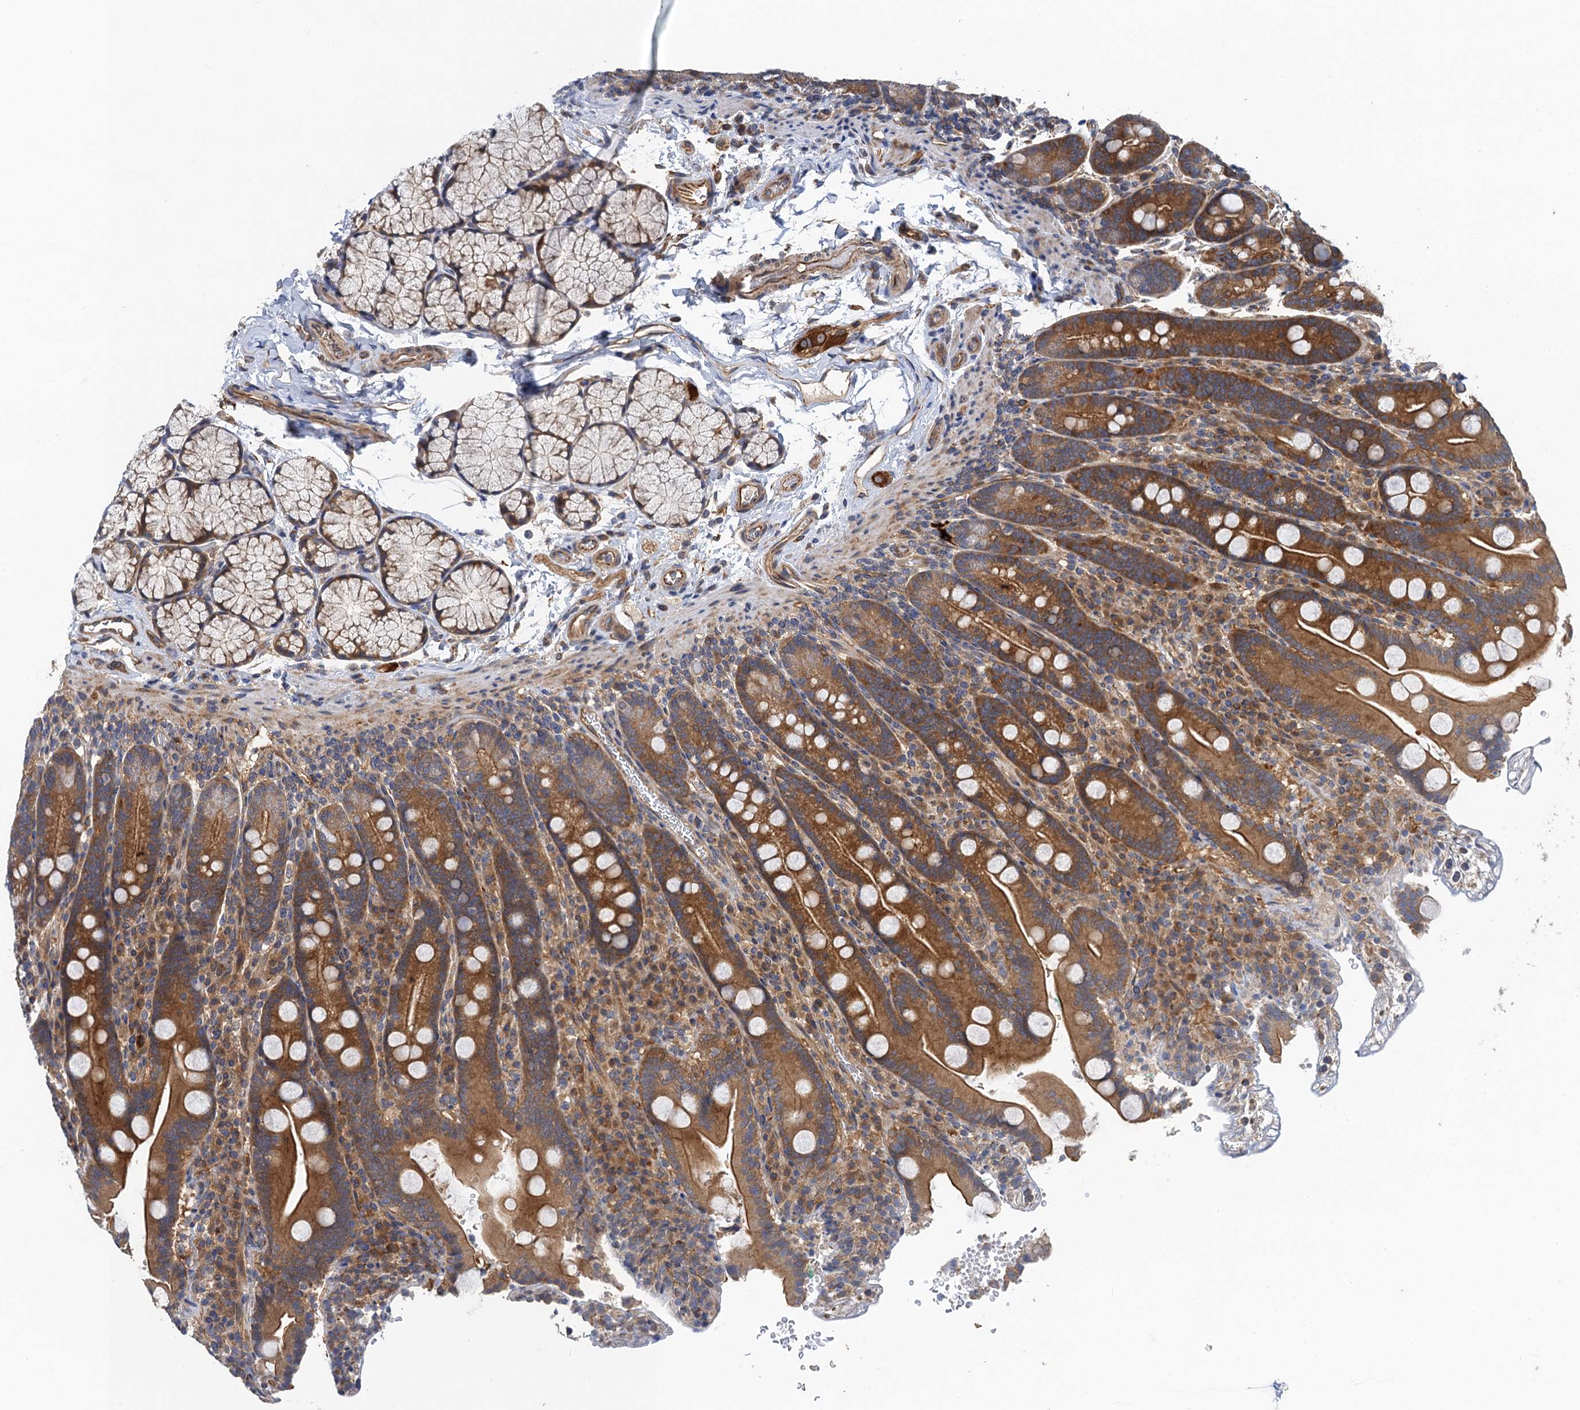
{"staining": {"intensity": "moderate", "quantity": ">75%", "location": "cytoplasmic/membranous"}, "tissue": "duodenum", "cell_type": "Glandular cells", "image_type": "normal", "snomed": [{"axis": "morphology", "description": "Normal tissue, NOS"}, {"axis": "topography", "description": "Duodenum"}], "caption": "Duodenum stained with DAB immunohistochemistry reveals medium levels of moderate cytoplasmic/membranous expression in about >75% of glandular cells.", "gene": "PJA2", "patient": {"sex": "male", "age": 35}}